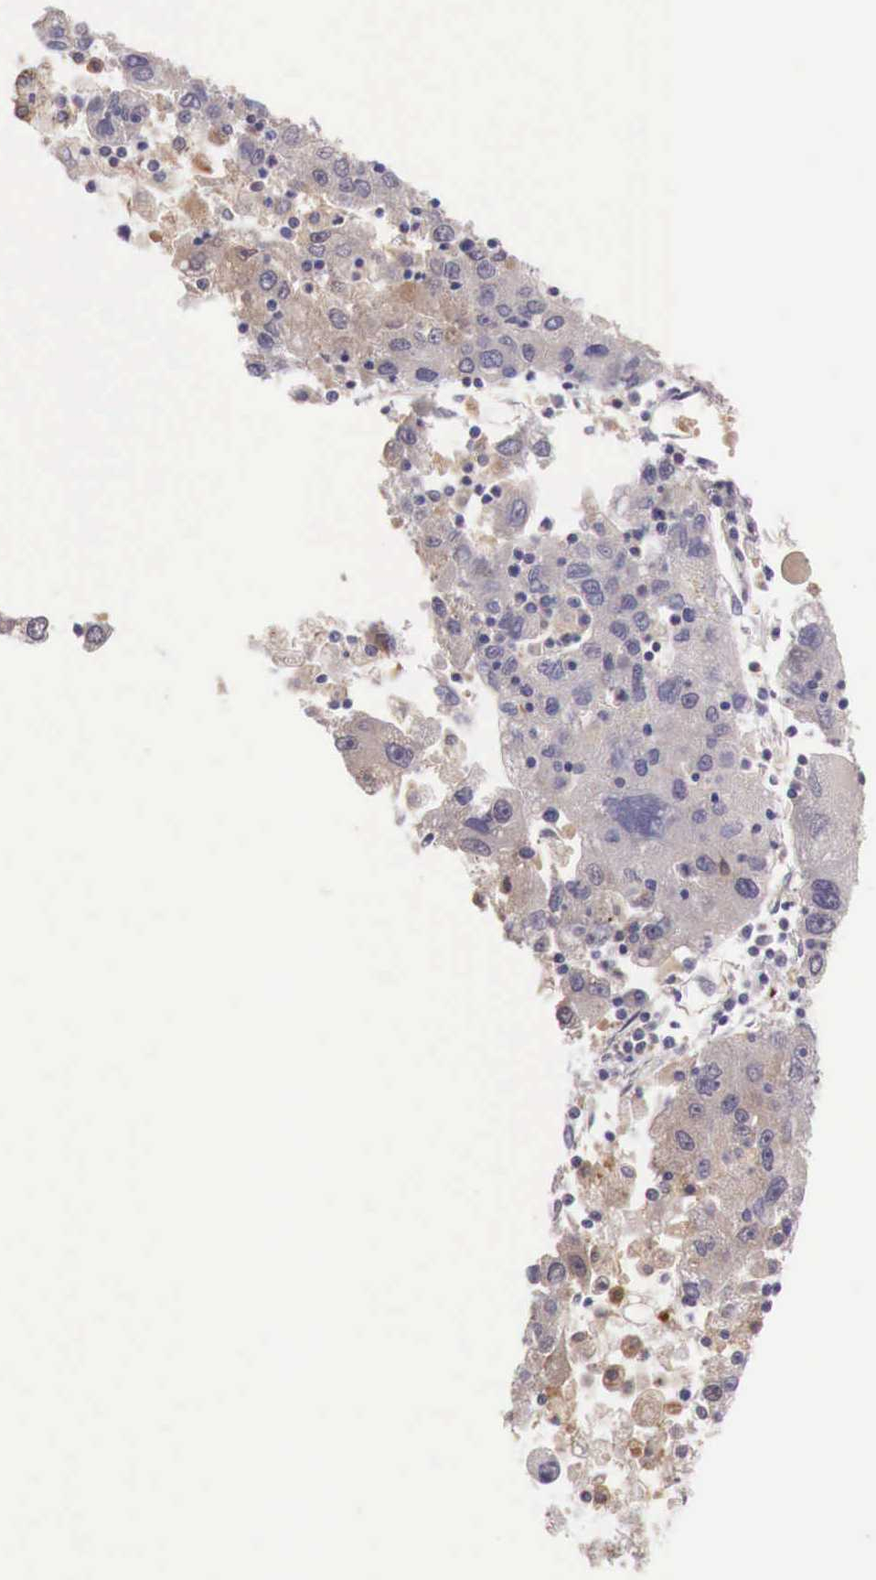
{"staining": {"intensity": "weak", "quantity": ">75%", "location": "cytoplasmic/membranous"}, "tissue": "liver cancer", "cell_type": "Tumor cells", "image_type": "cancer", "snomed": [{"axis": "morphology", "description": "Carcinoma, Hepatocellular, NOS"}, {"axis": "topography", "description": "Liver"}], "caption": "High-magnification brightfield microscopy of liver cancer (hepatocellular carcinoma) stained with DAB (brown) and counterstained with hematoxylin (blue). tumor cells exhibit weak cytoplasmic/membranous expression is identified in about>75% of cells. (DAB = brown stain, brightfield microscopy at high magnification).", "gene": "GAB2", "patient": {"sex": "male", "age": 49}}